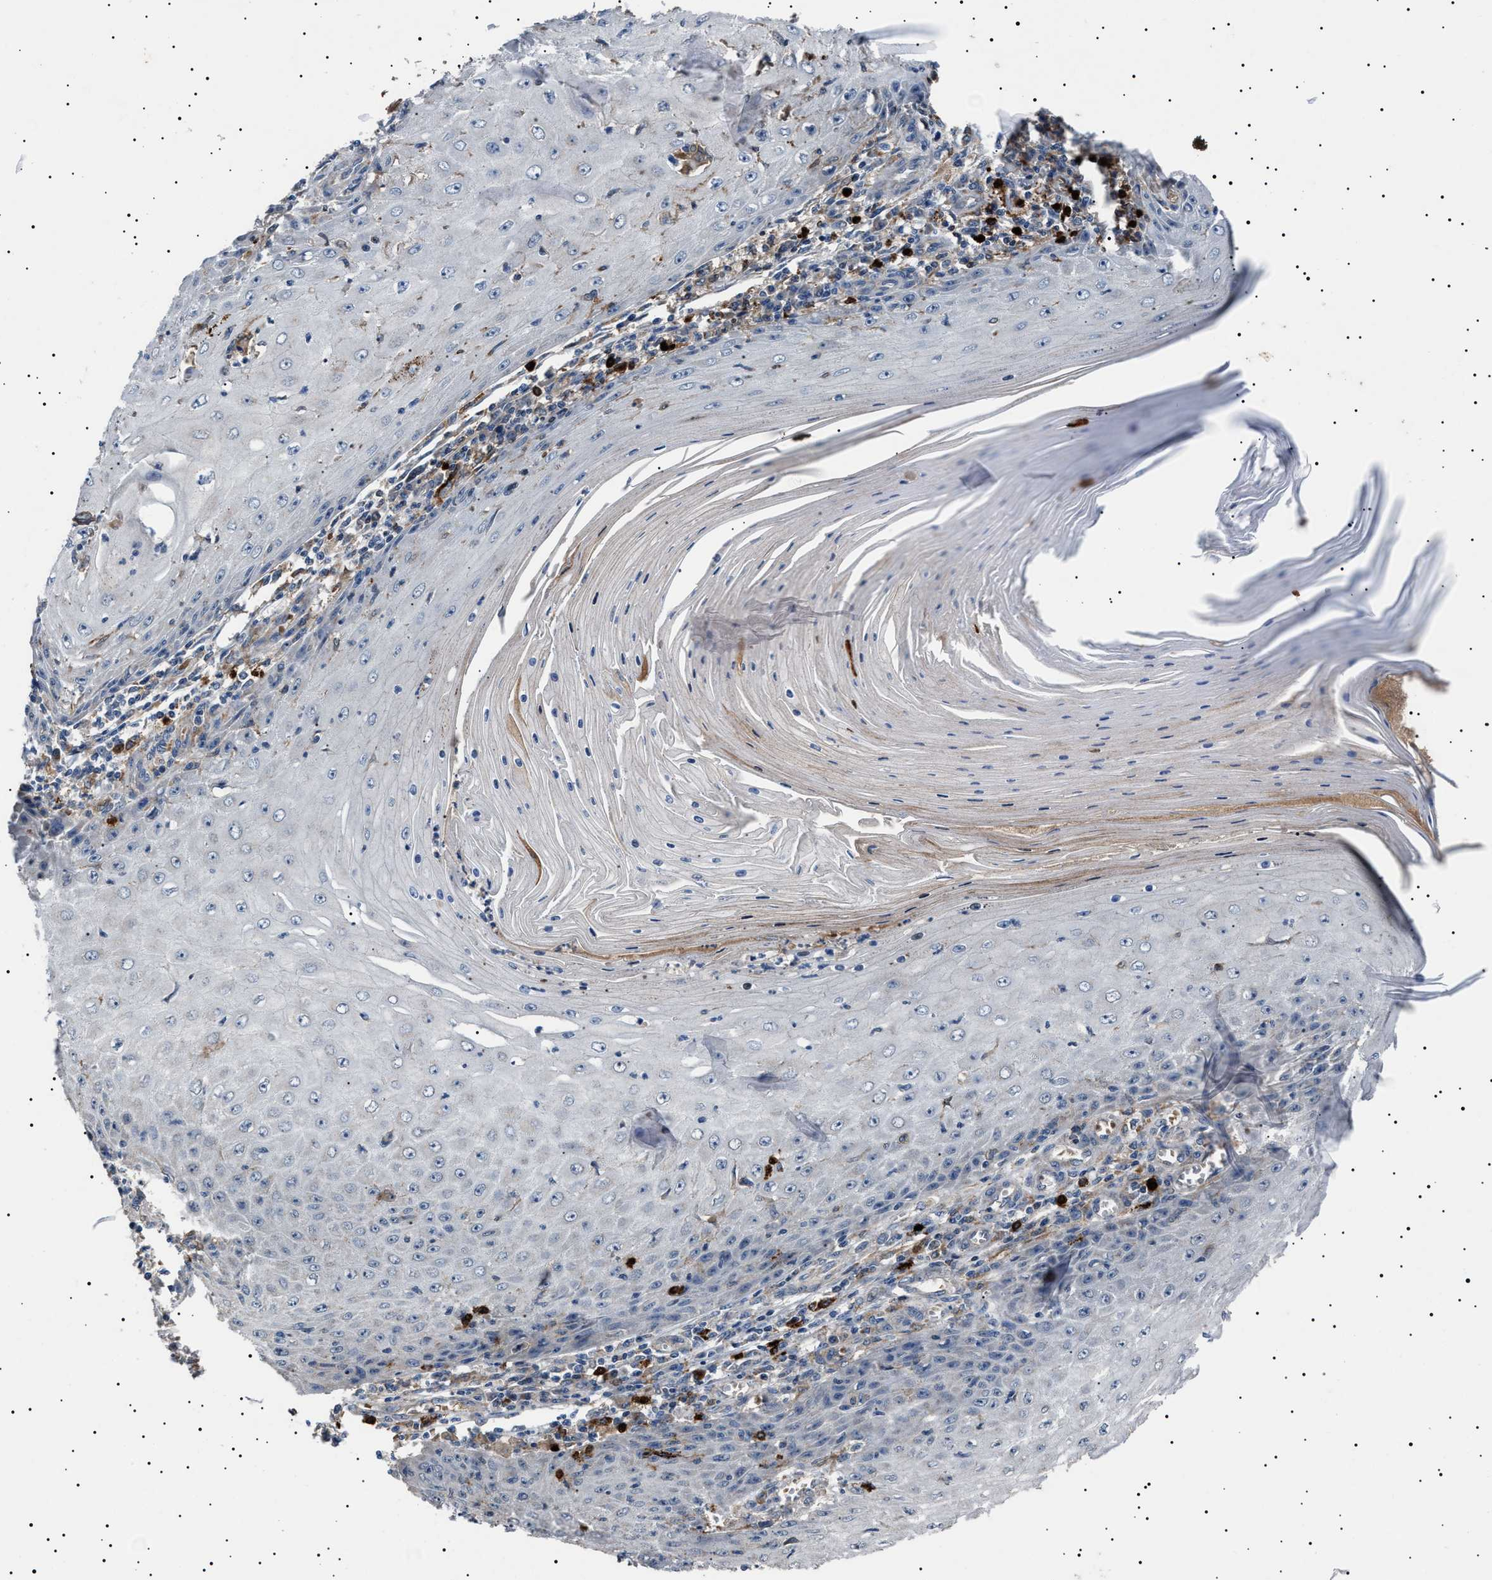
{"staining": {"intensity": "negative", "quantity": "none", "location": "none"}, "tissue": "skin cancer", "cell_type": "Tumor cells", "image_type": "cancer", "snomed": [{"axis": "morphology", "description": "Squamous cell carcinoma, NOS"}, {"axis": "topography", "description": "Skin"}], "caption": "A histopathology image of skin cancer (squamous cell carcinoma) stained for a protein exhibits no brown staining in tumor cells.", "gene": "PTRH1", "patient": {"sex": "female", "age": 73}}